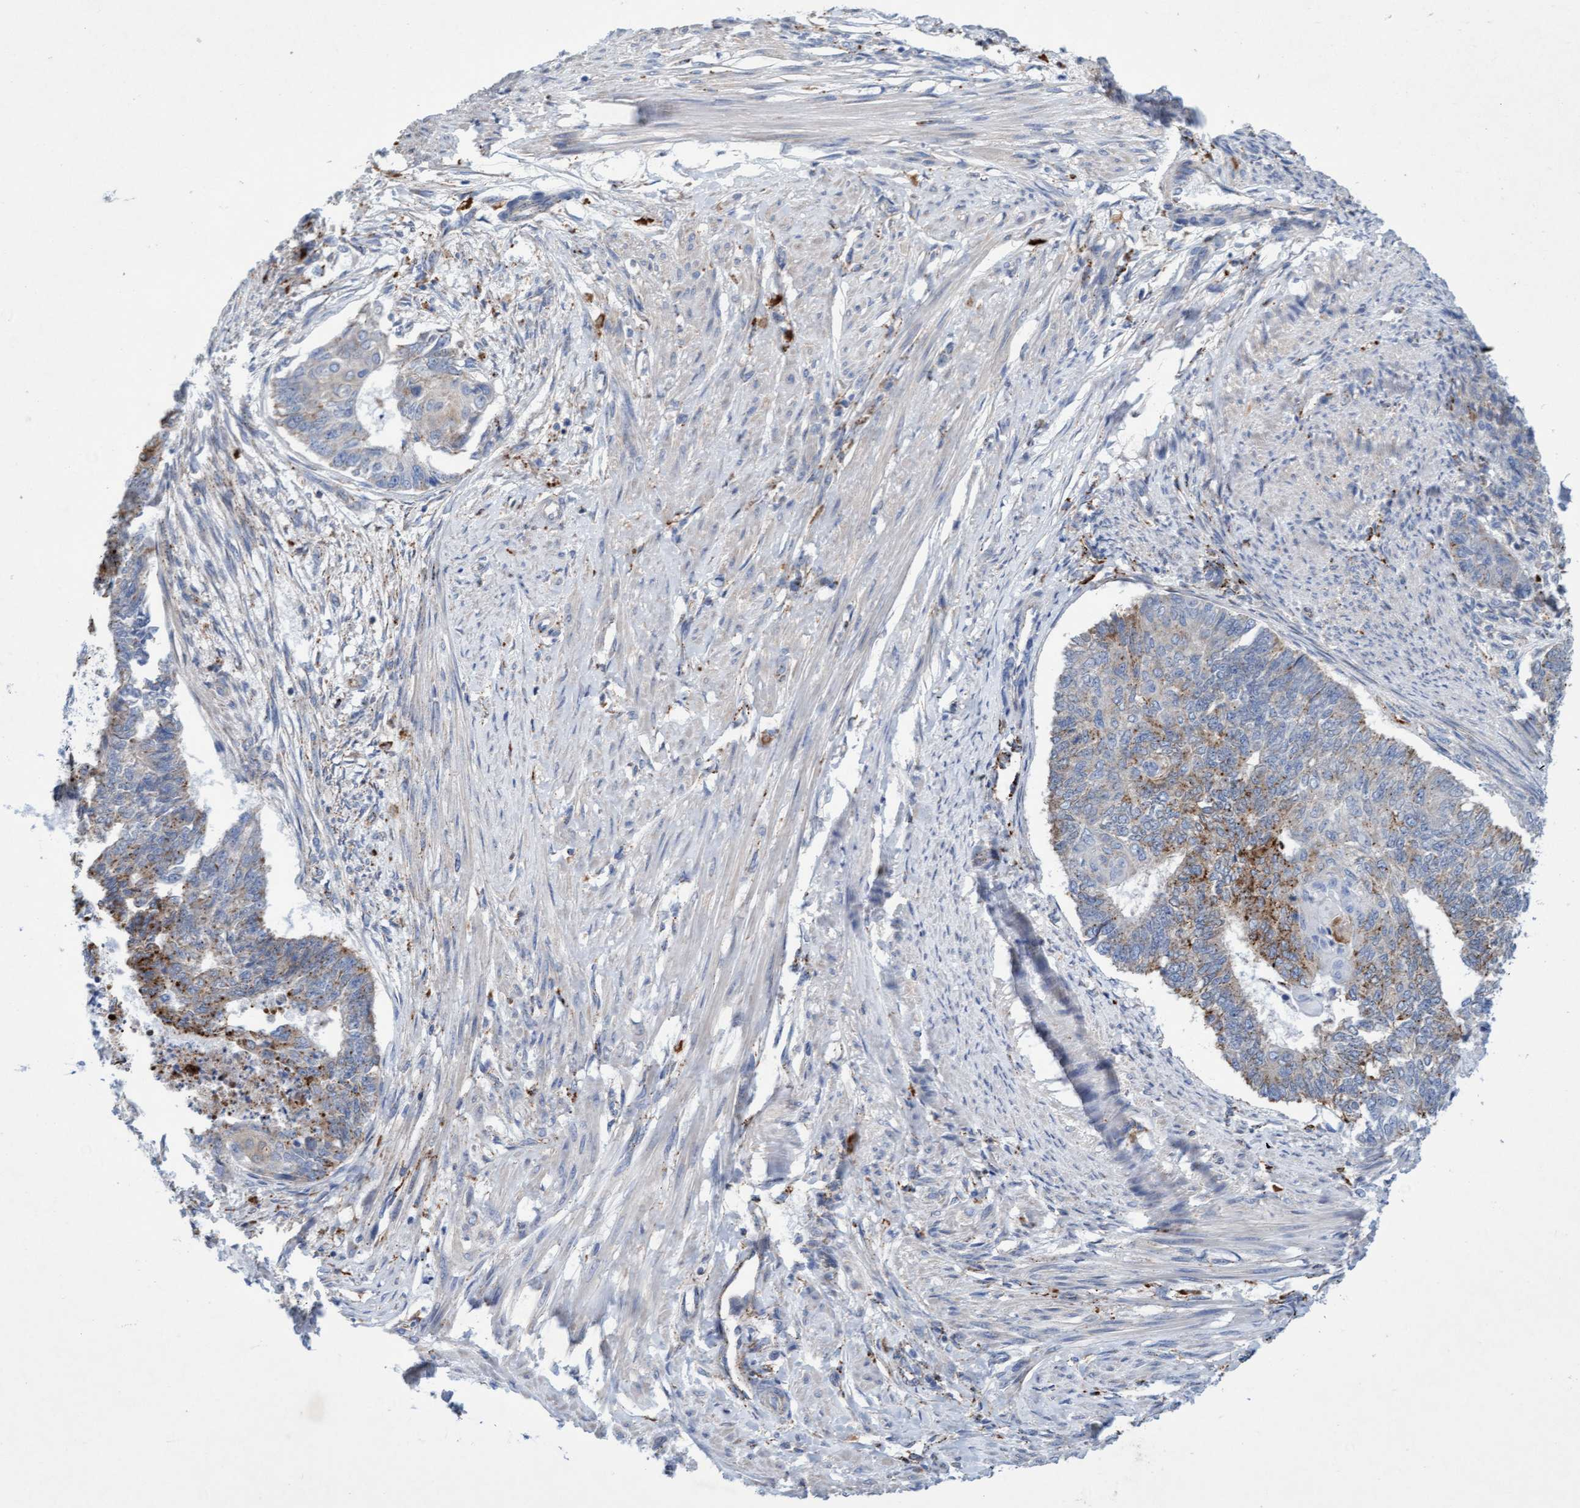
{"staining": {"intensity": "moderate", "quantity": "<25%", "location": "cytoplasmic/membranous"}, "tissue": "endometrial cancer", "cell_type": "Tumor cells", "image_type": "cancer", "snomed": [{"axis": "morphology", "description": "Adenocarcinoma, NOS"}, {"axis": "topography", "description": "Endometrium"}], "caption": "High-magnification brightfield microscopy of endometrial cancer stained with DAB (3,3'-diaminobenzidine) (brown) and counterstained with hematoxylin (blue). tumor cells exhibit moderate cytoplasmic/membranous staining is seen in approximately<25% of cells.", "gene": "SGSH", "patient": {"sex": "female", "age": 32}}